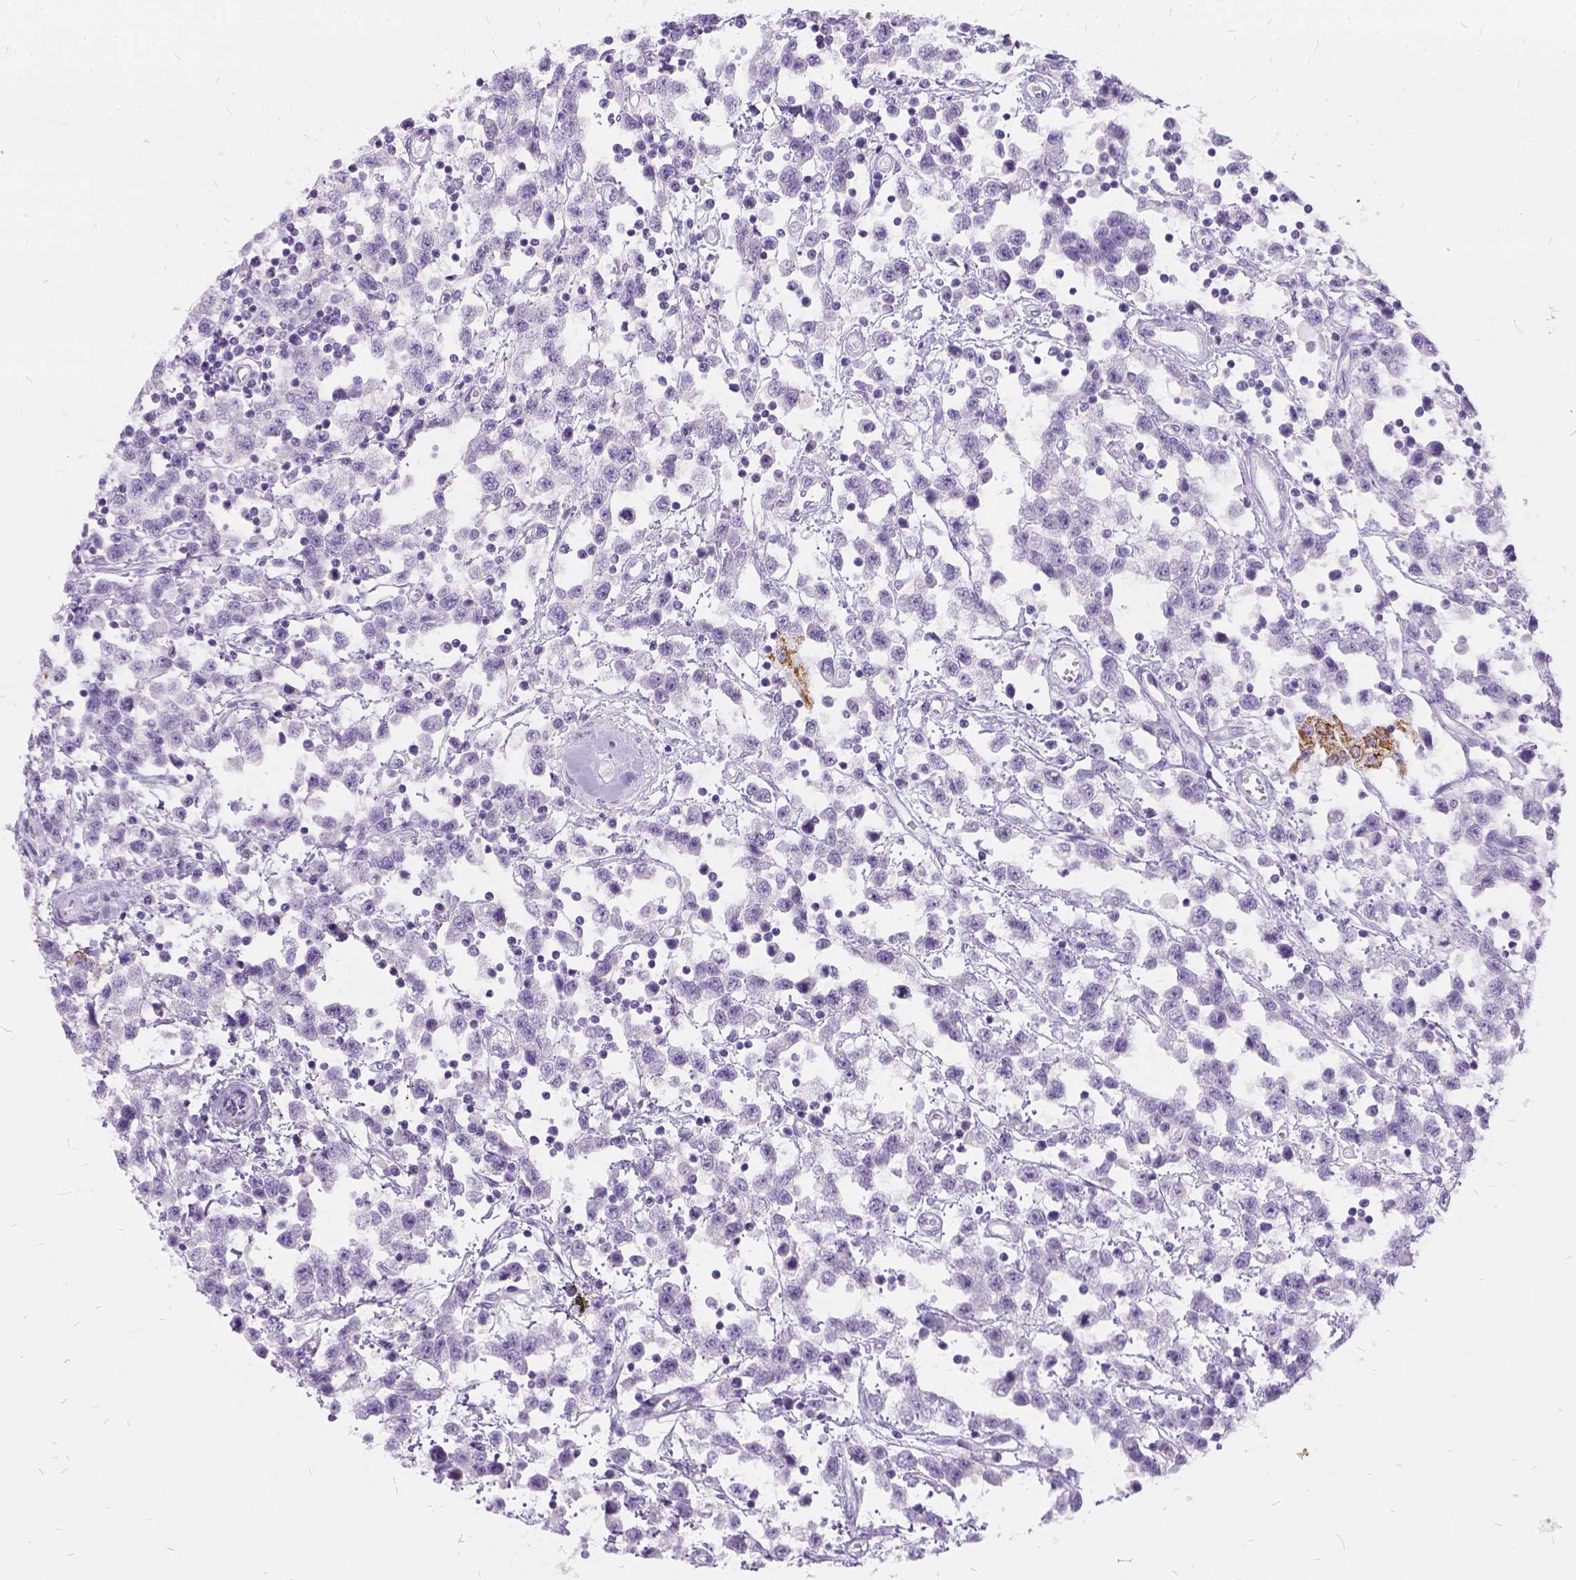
{"staining": {"intensity": "negative", "quantity": "none", "location": "none"}, "tissue": "testis cancer", "cell_type": "Tumor cells", "image_type": "cancer", "snomed": [{"axis": "morphology", "description": "Seminoma, NOS"}, {"axis": "topography", "description": "Testis"}], "caption": "An immunohistochemistry photomicrograph of testis cancer is shown. There is no staining in tumor cells of testis cancer. Nuclei are stained in blue.", "gene": "FDX1", "patient": {"sex": "male", "age": 34}}